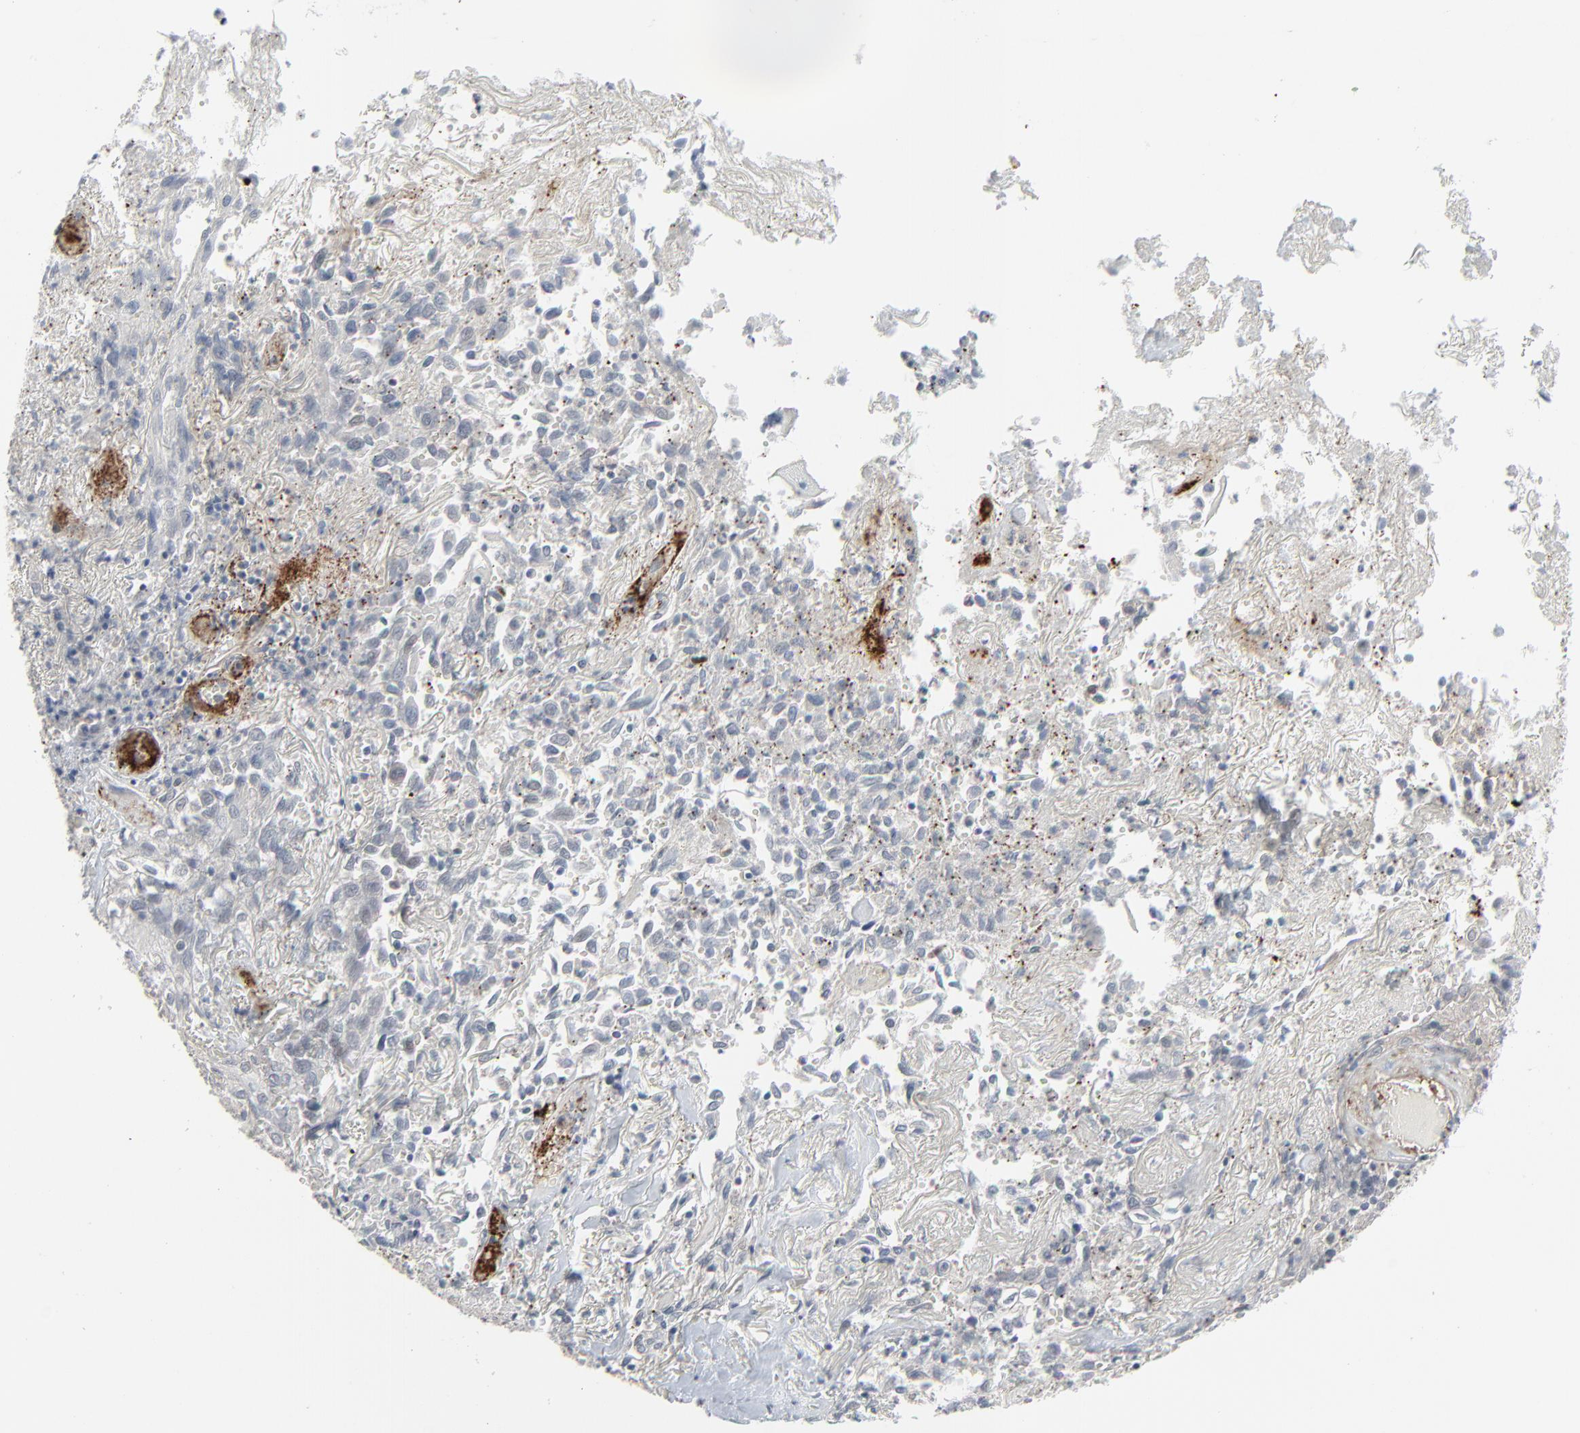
{"staining": {"intensity": "negative", "quantity": "none", "location": "none"}, "tissue": "skin cancer", "cell_type": "Tumor cells", "image_type": "cancer", "snomed": [{"axis": "morphology", "description": "Squamous cell carcinoma, NOS"}, {"axis": "topography", "description": "Skin"}], "caption": "Immunohistochemistry (IHC) of human skin squamous cell carcinoma displays no staining in tumor cells.", "gene": "NEUROD1", "patient": {"sex": "male", "age": 65}}